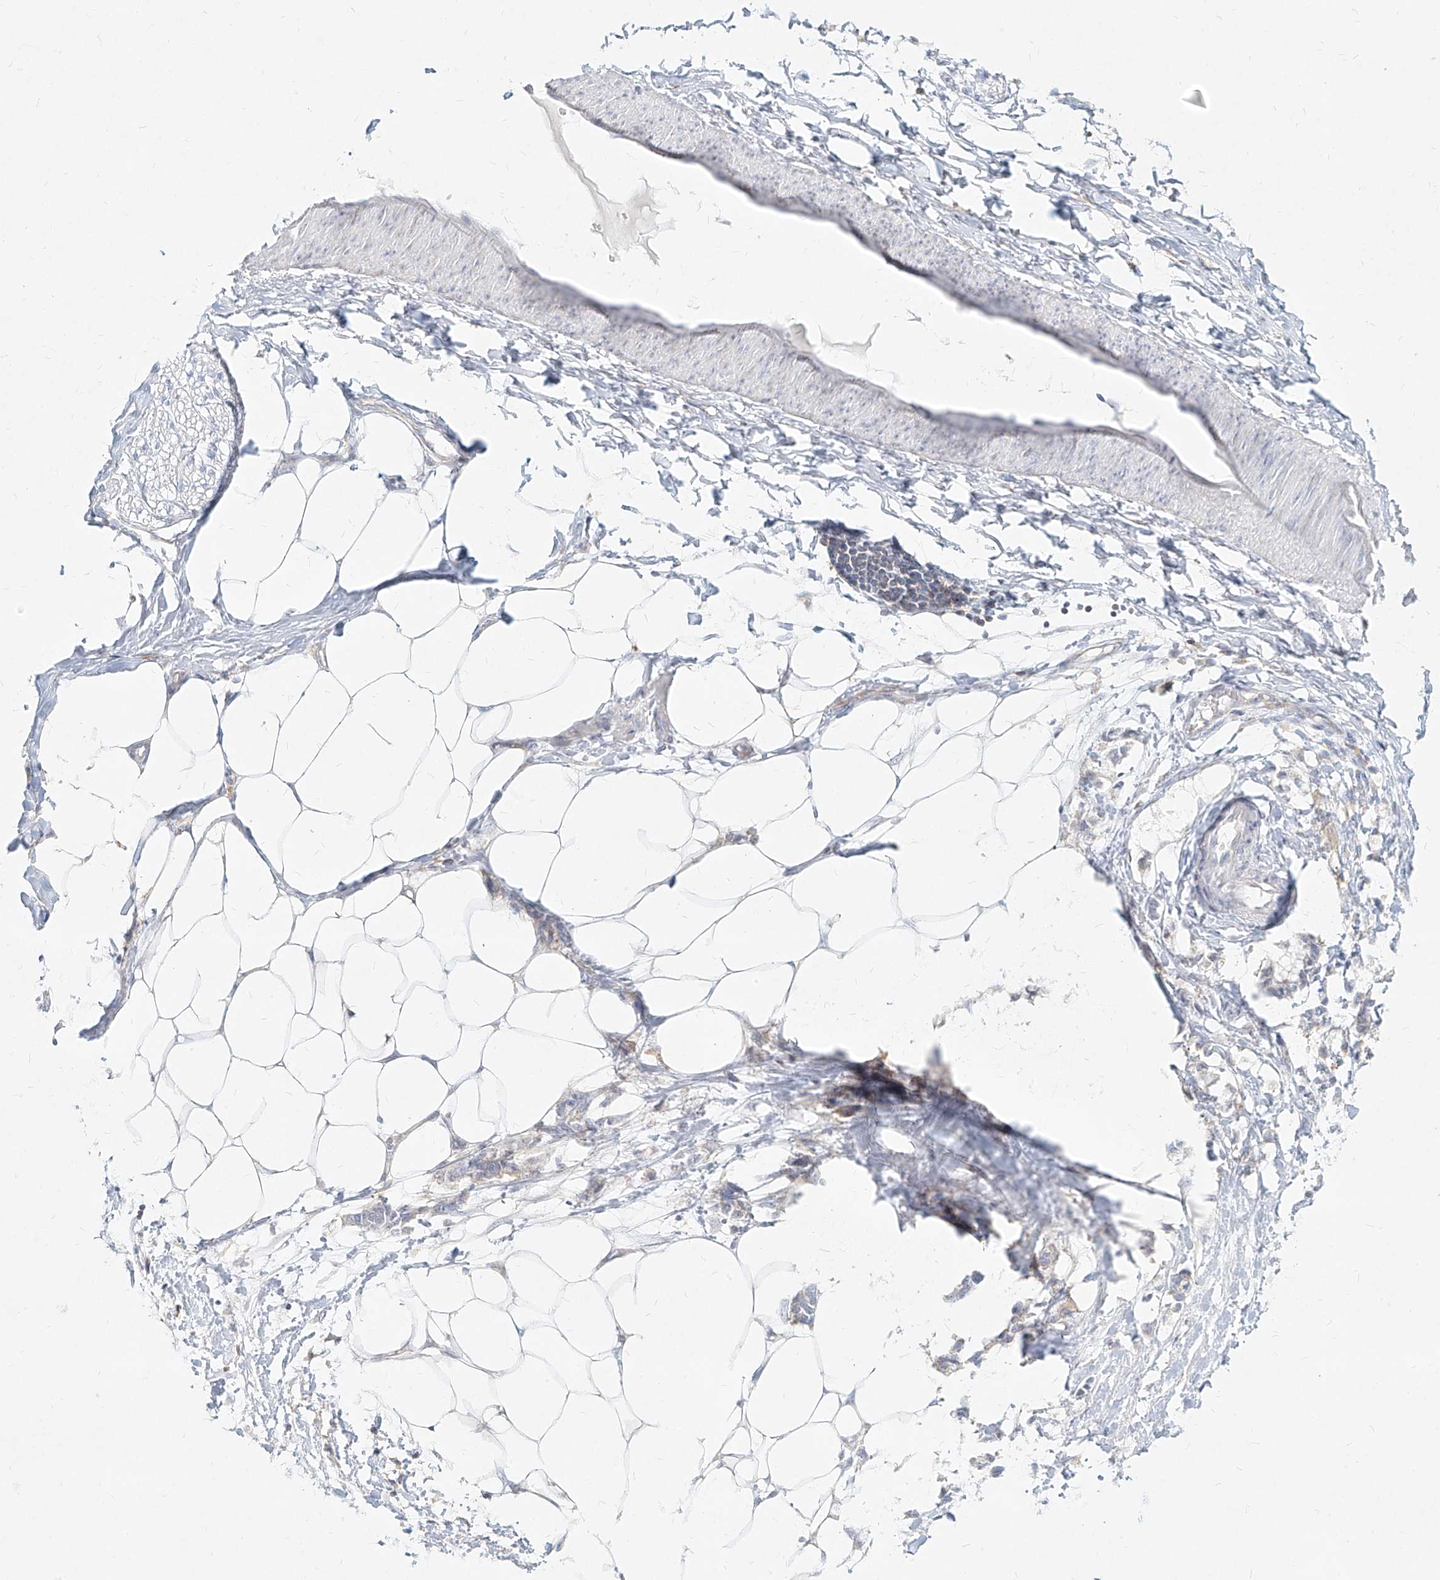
{"staining": {"intensity": "negative", "quantity": "none", "location": "none"}, "tissue": "adipose tissue", "cell_type": "Adipocytes", "image_type": "normal", "snomed": [{"axis": "morphology", "description": "Normal tissue, NOS"}, {"axis": "morphology", "description": "Adenocarcinoma, NOS"}, {"axis": "topography", "description": "Colon"}, {"axis": "topography", "description": "Peripheral nerve tissue"}], "caption": "This is a micrograph of immunohistochemistry (IHC) staining of benign adipose tissue, which shows no expression in adipocytes.", "gene": "SLC2A12", "patient": {"sex": "male", "age": 14}}